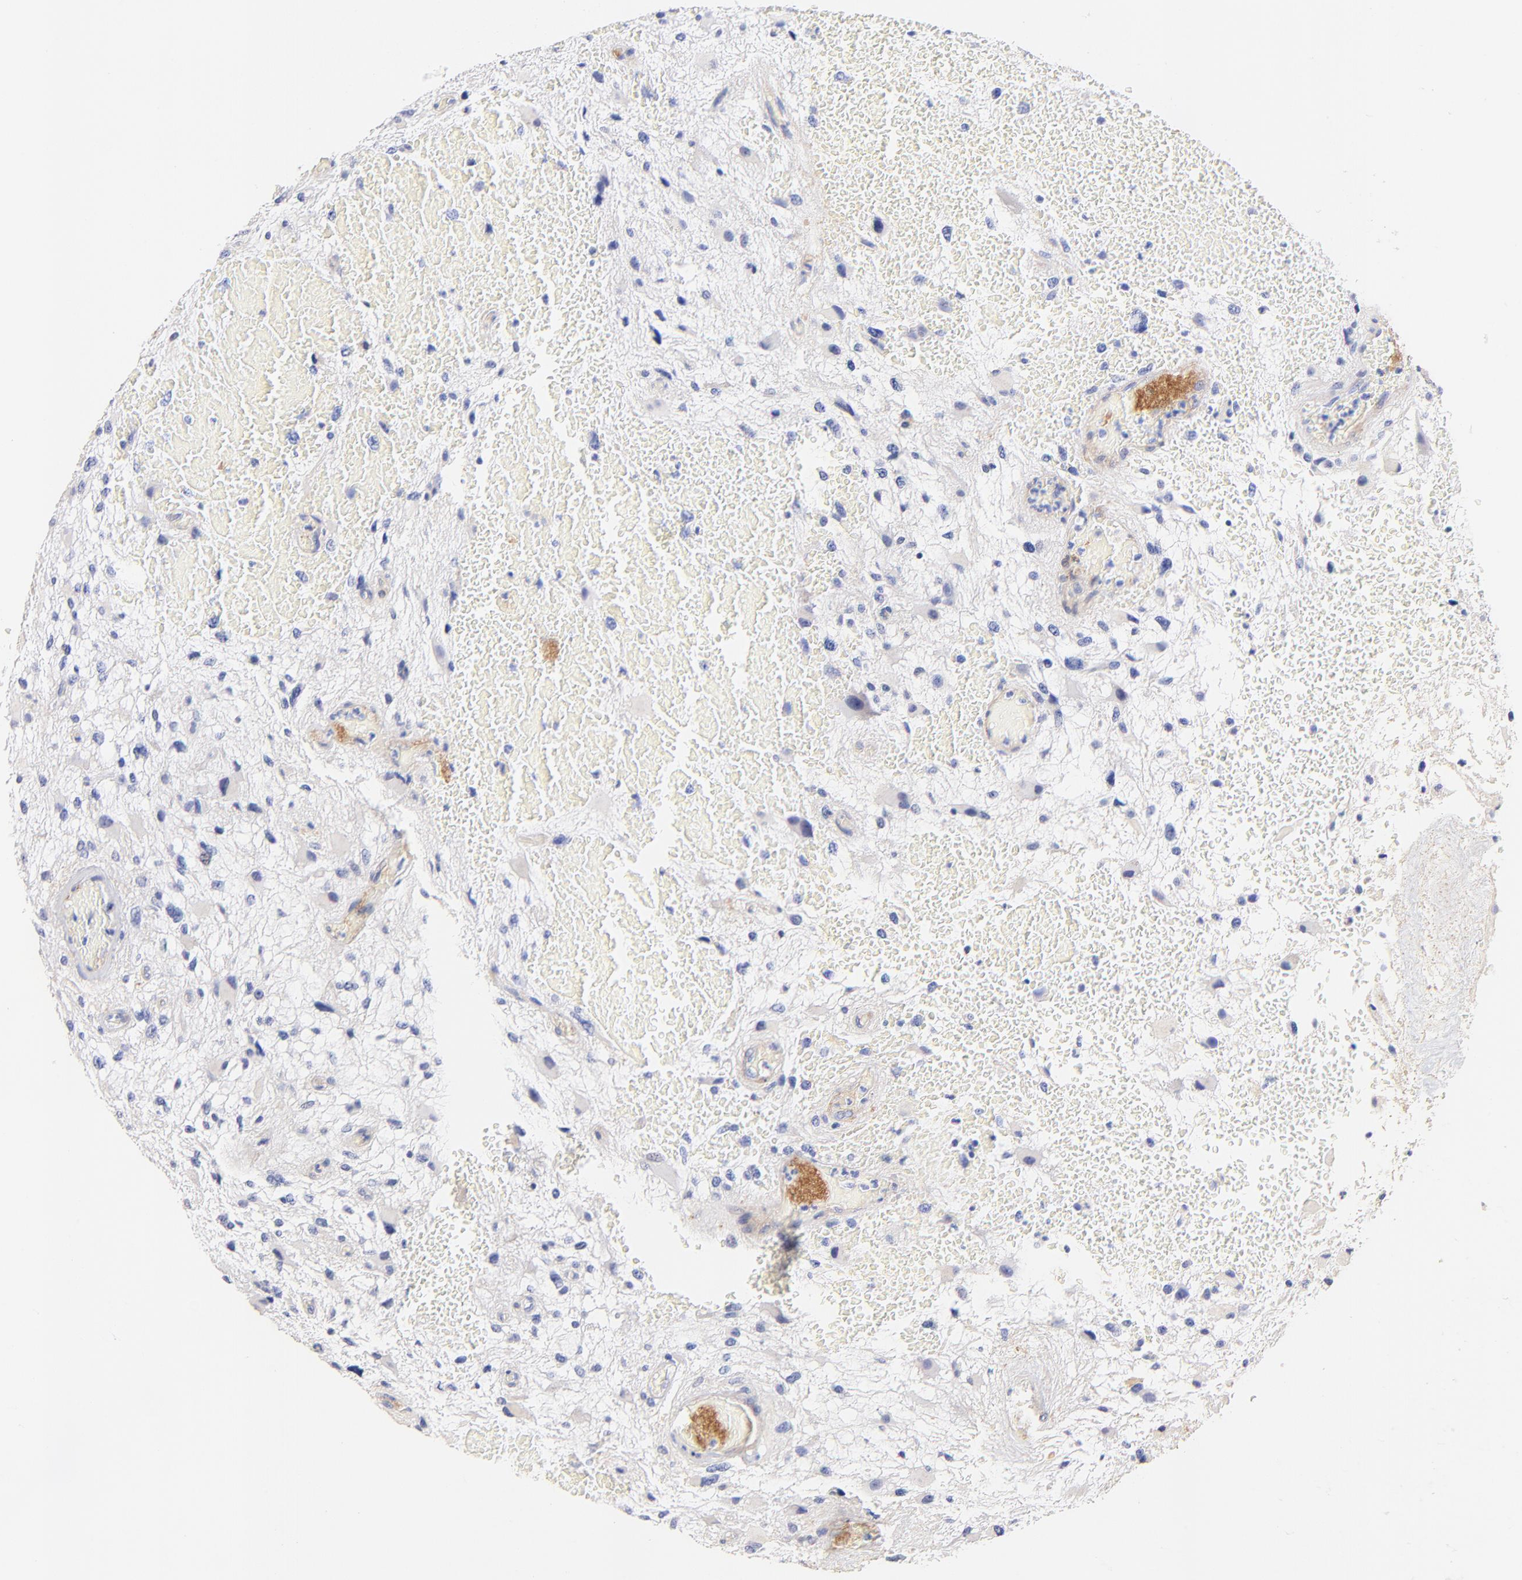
{"staining": {"intensity": "negative", "quantity": "none", "location": "none"}, "tissue": "glioma", "cell_type": "Tumor cells", "image_type": "cancer", "snomed": [{"axis": "morphology", "description": "Glioma, malignant, High grade"}, {"axis": "topography", "description": "Brain"}], "caption": "IHC micrograph of human glioma stained for a protein (brown), which demonstrates no expression in tumor cells. The staining is performed using DAB (3,3'-diaminobenzidine) brown chromogen with nuclei counter-stained in using hematoxylin.", "gene": "ACTRT1", "patient": {"sex": "female", "age": 60}}